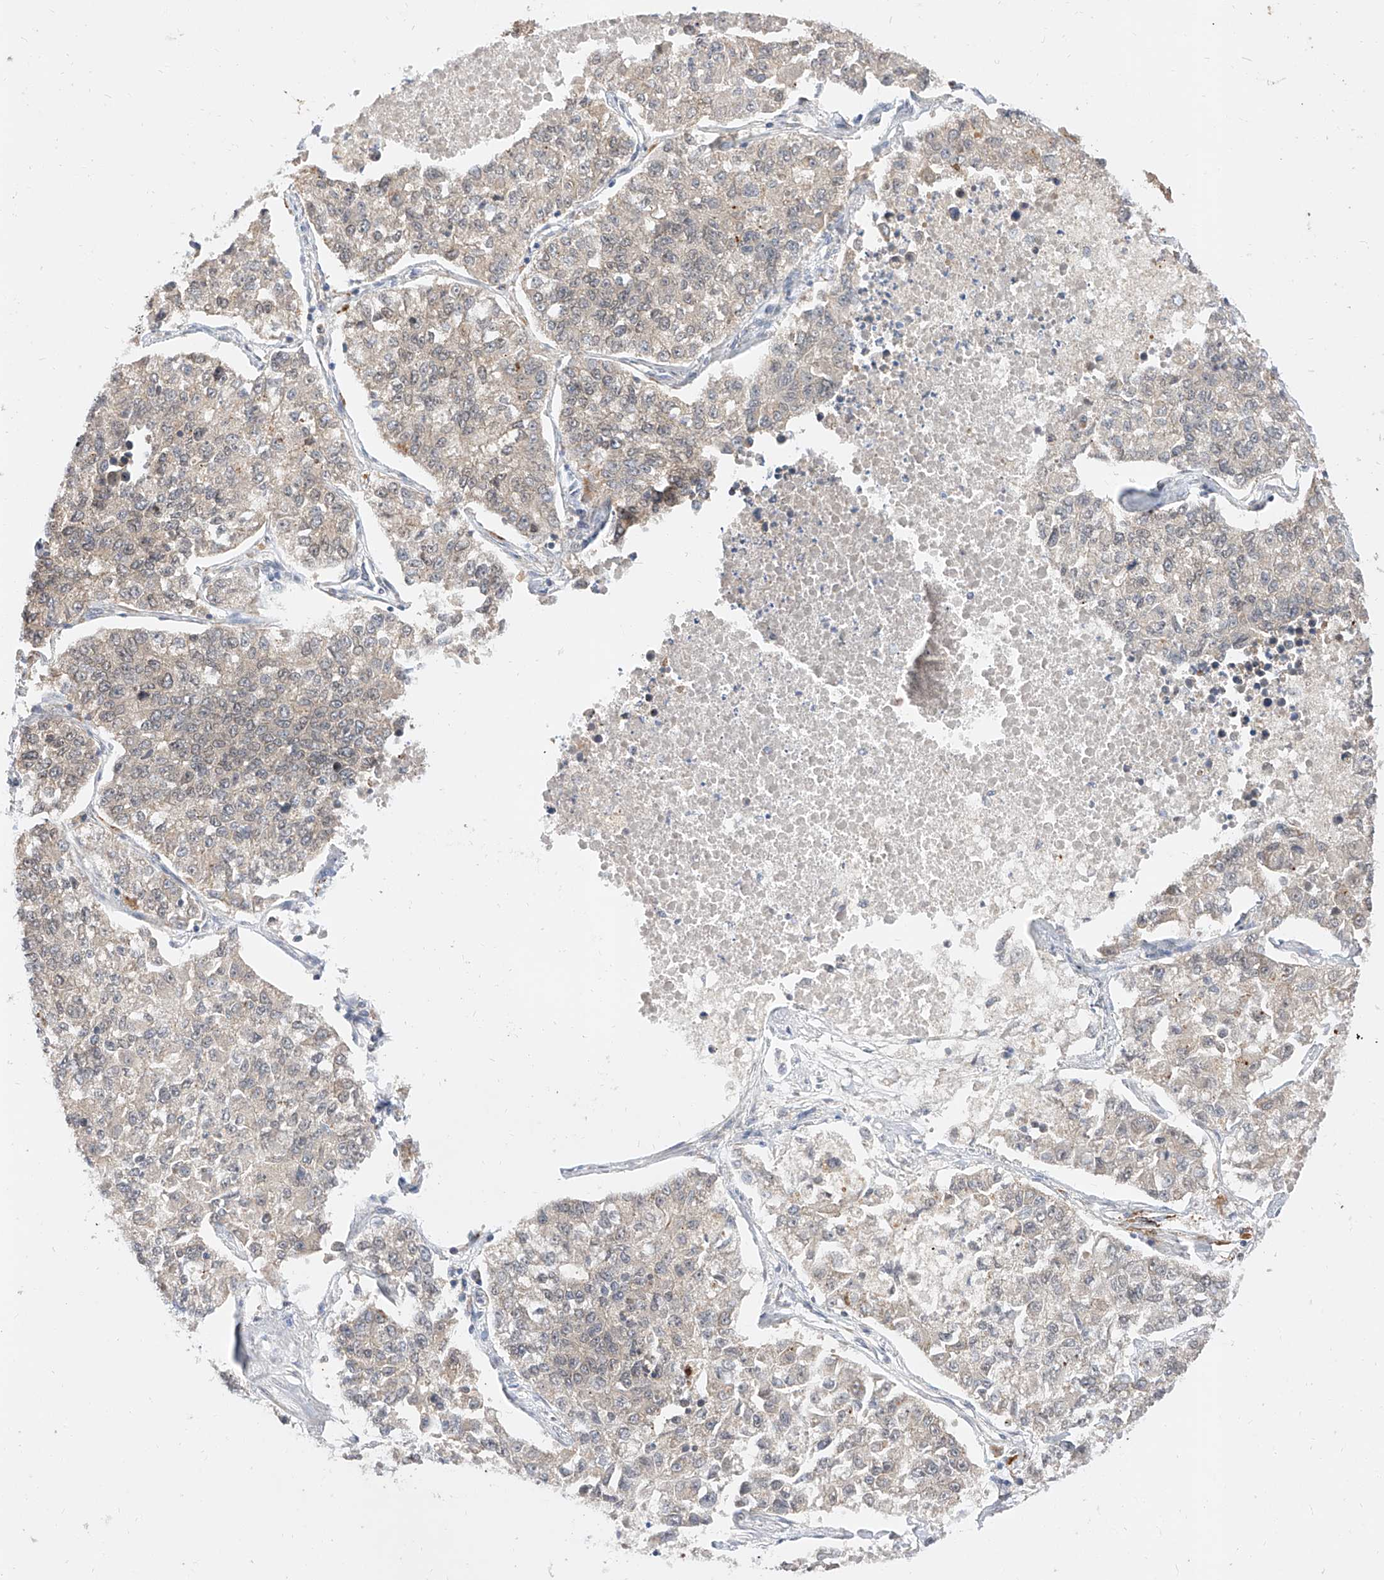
{"staining": {"intensity": "negative", "quantity": "none", "location": "none"}, "tissue": "lung cancer", "cell_type": "Tumor cells", "image_type": "cancer", "snomed": [{"axis": "morphology", "description": "Adenocarcinoma, NOS"}, {"axis": "topography", "description": "Lung"}], "caption": "This is an IHC micrograph of human lung adenocarcinoma. There is no positivity in tumor cells.", "gene": "DIRAS3", "patient": {"sex": "male", "age": 49}}